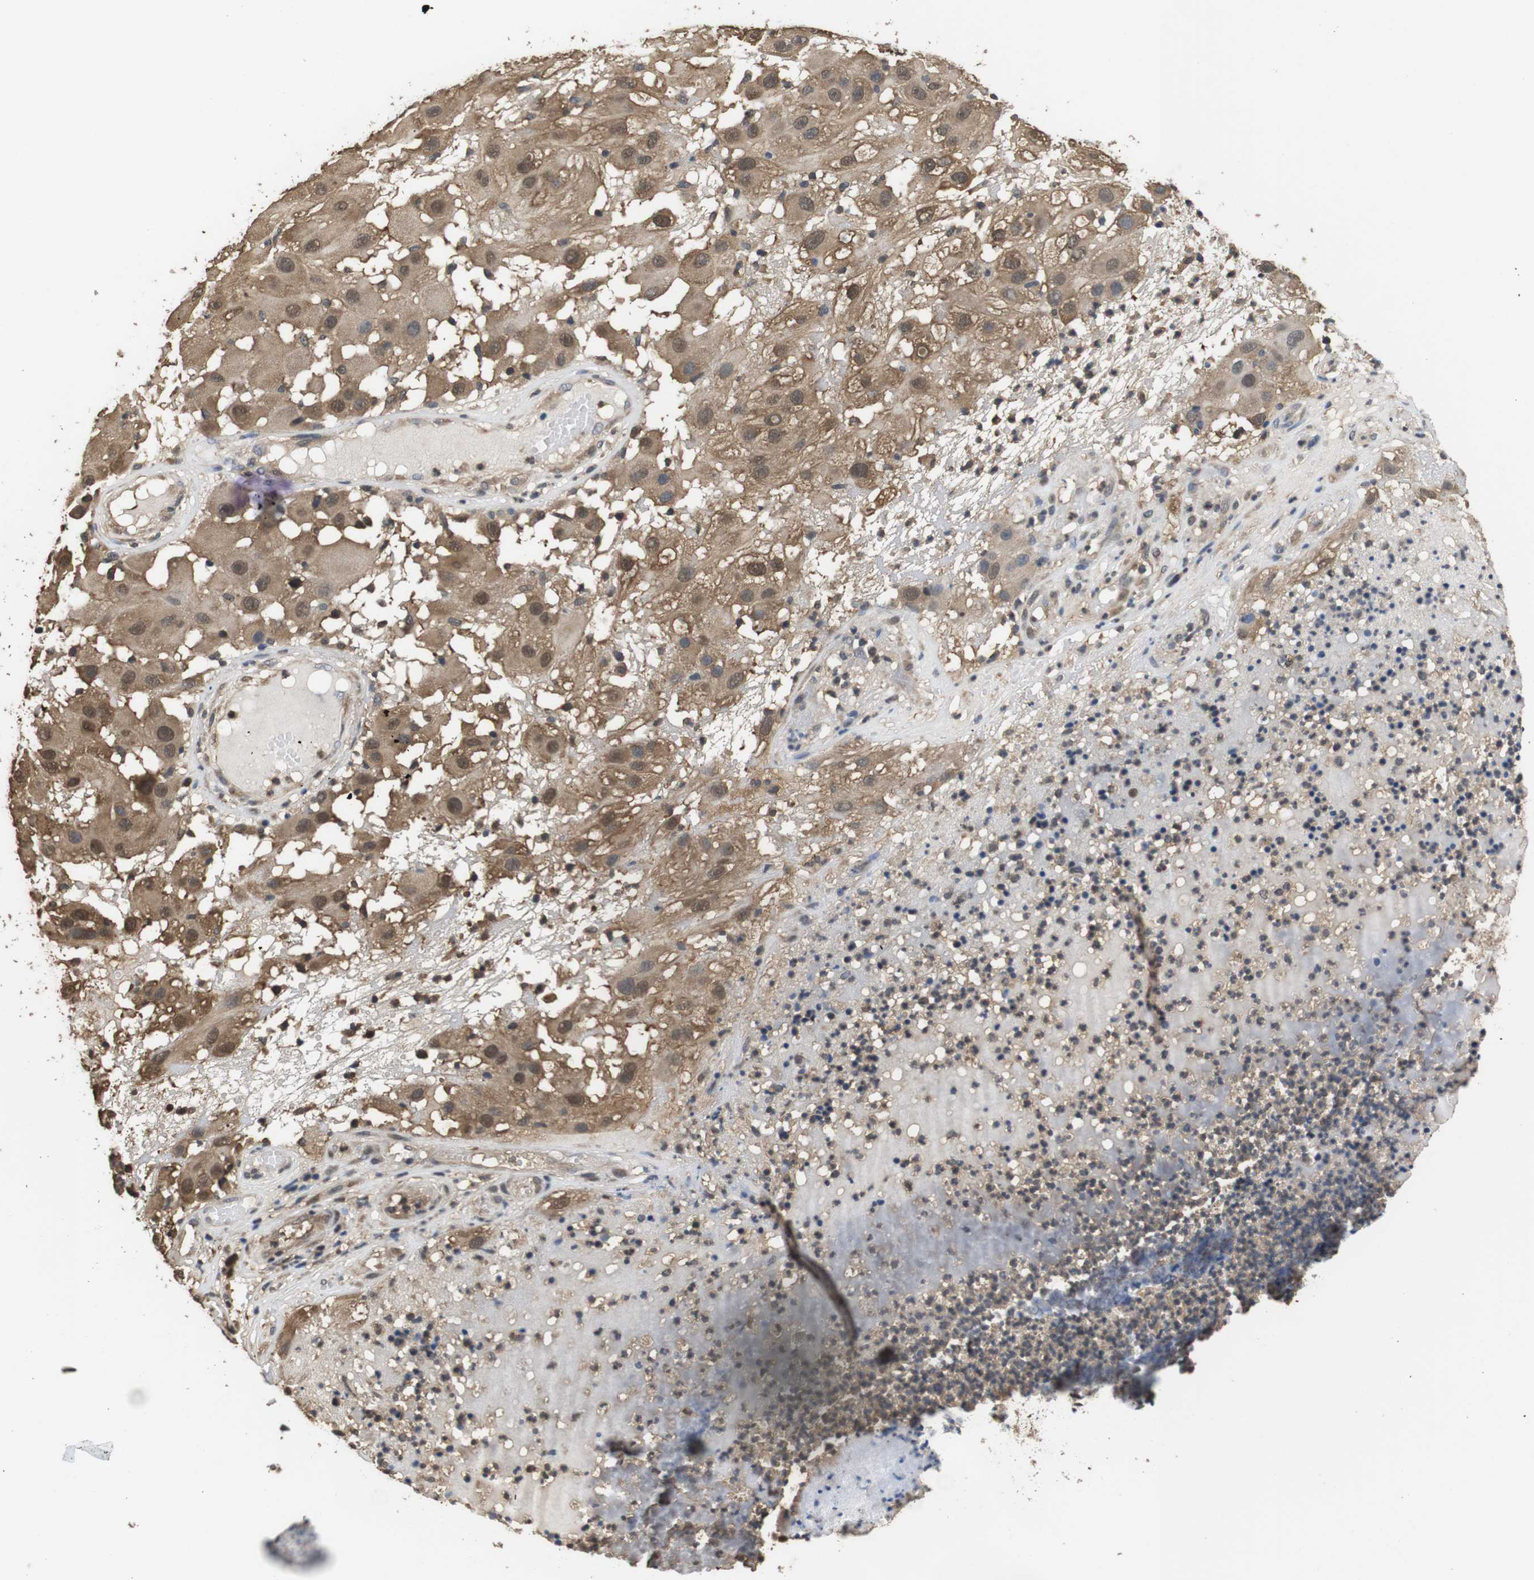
{"staining": {"intensity": "moderate", "quantity": ">75%", "location": "cytoplasmic/membranous,nuclear"}, "tissue": "melanoma", "cell_type": "Tumor cells", "image_type": "cancer", "snomed": [{"axis": "morphology", "description": "Malignant melanoma, NOS"}, {"axis": "topography", "description": "Skin"}], "caption": "IHC of melanoma reveals medium levels of moderate cytoplasmic/membranous and nuclear expression in approximately >75% of tumor cells. The protein is shown in brown color, while the nuclei are stained blue.", "gene": "LDHA", "patient": {"sex": "female", "age": 81}}